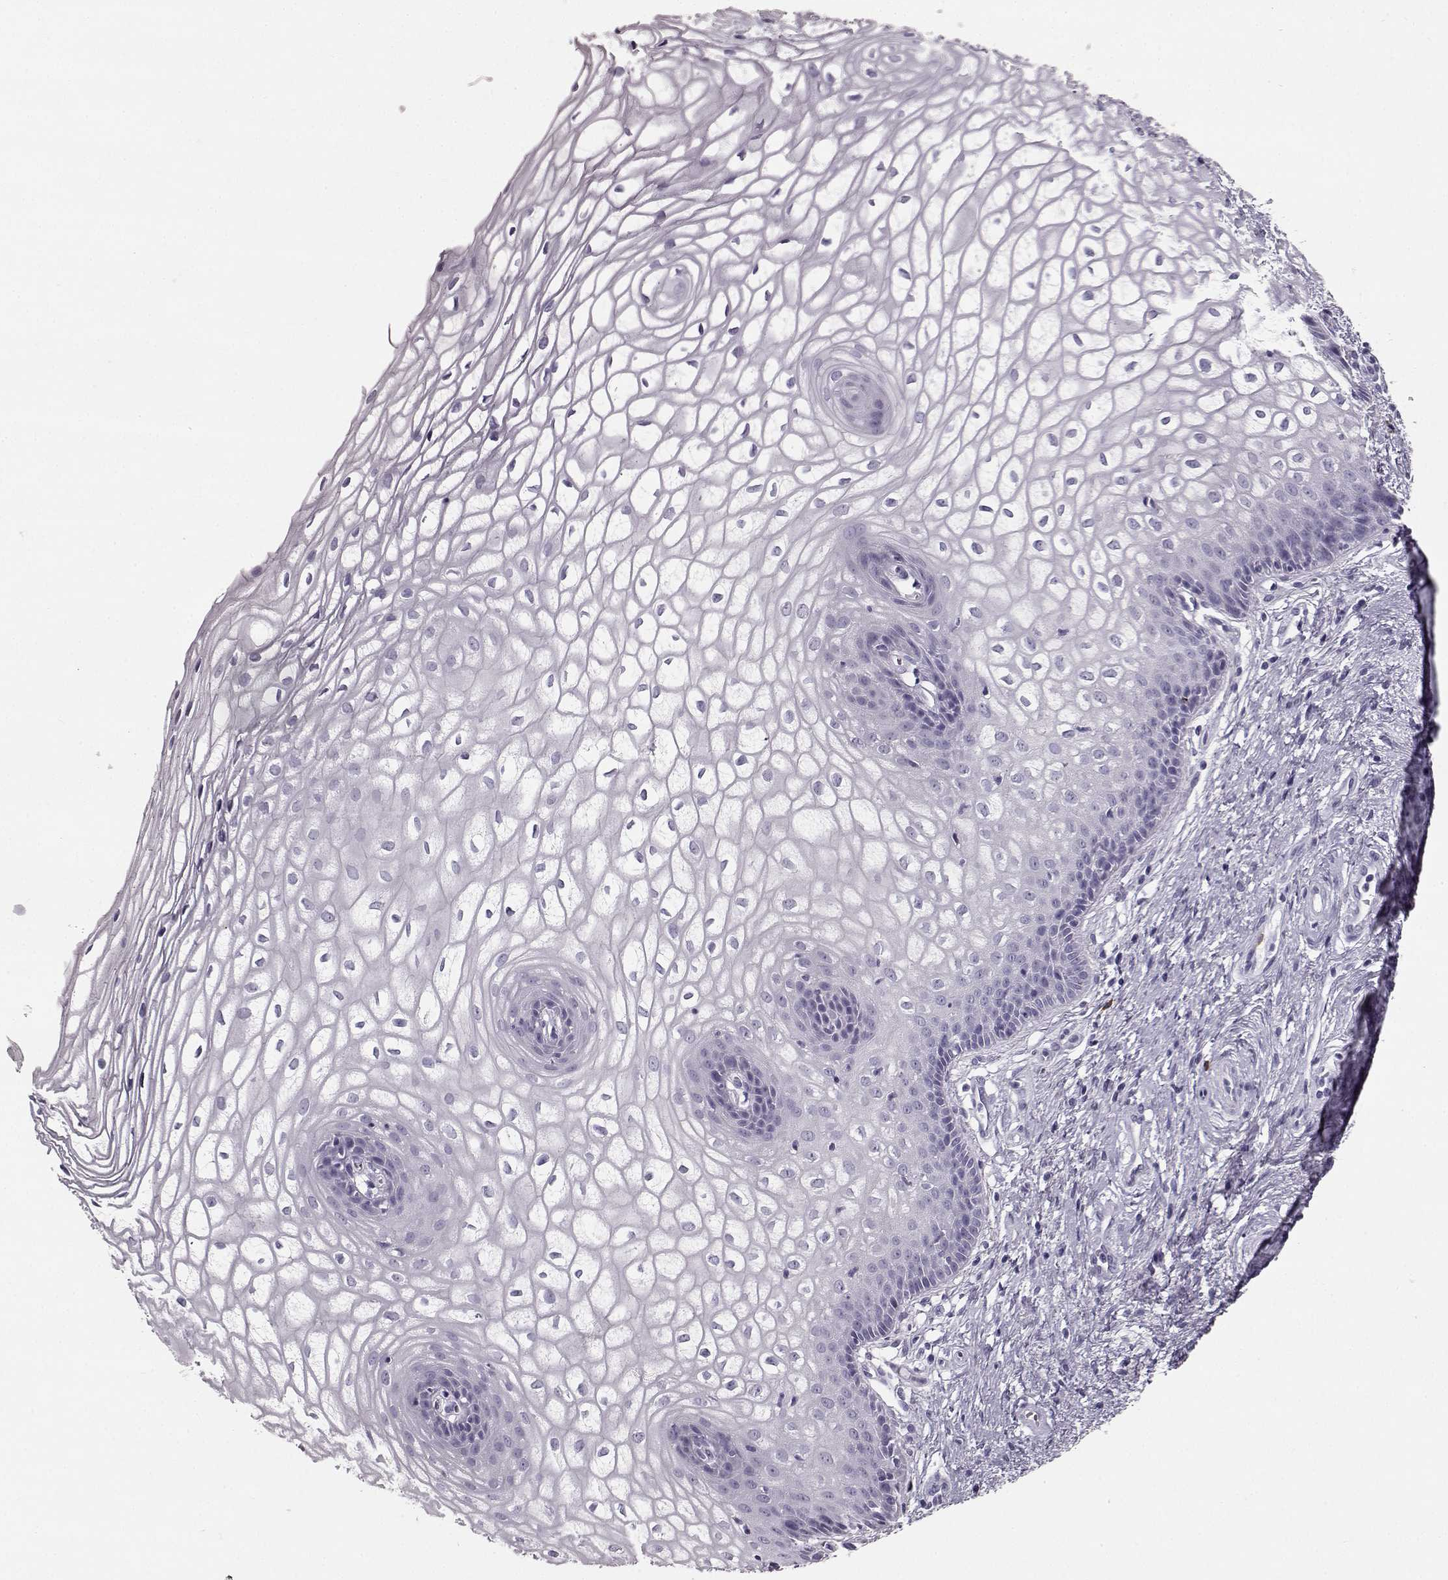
{"staining": {"intensity": "negative", "quantity": "none", "location": "none"}, "tissue": "vagina", "cell_type": "Squamous epithelial cells", "image_type": "normal", "snomed": [{"axis": "morphology", "description": "Normal tissue, NOS"}, {"axis": "topography", "description": "Vagina"}], "caption": "This is a image of immunohistochemistry staining of unremarkable vagina, which shows no expression in squamous epithelial cells.", "gene": "NPTXR", "patient": {"sex": "female", "age": 34}}